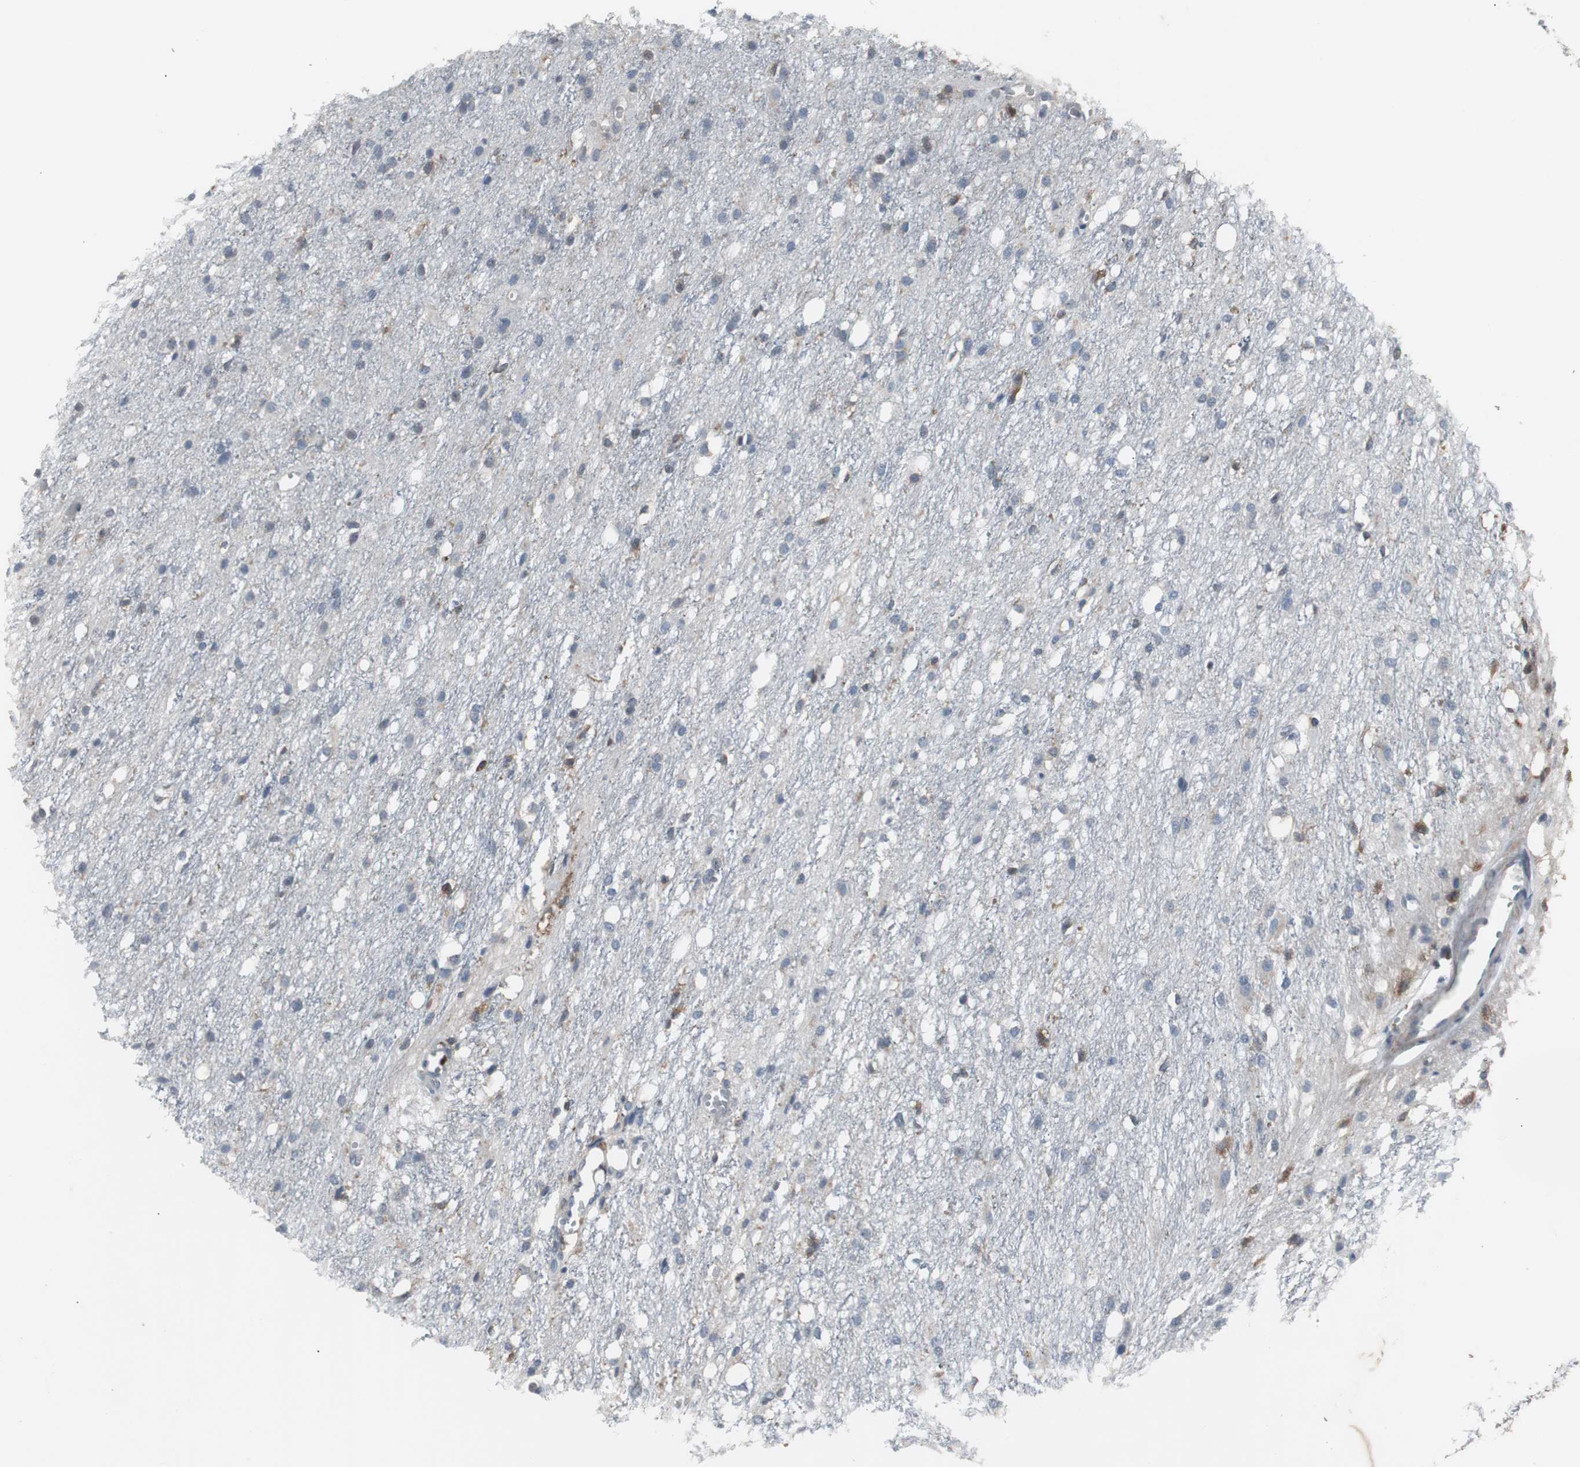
{"staining": {"intensity": "negative", "quantity": "none", "location": "none"}, "tissue": "glioma", "cell_type": "Tumor cells", "image_type": "cancer", "snomed": [{"axis": "morphology", "description": "Glioma, malignant, High grade"}, {"axis": "topography", "description": "Brain"}], "caption": "Immunohistochemical staining of glioma displays no significant staining in tumor cells.", "gene": "NCF2", "patient": {"sex": "female", "age": 59}}